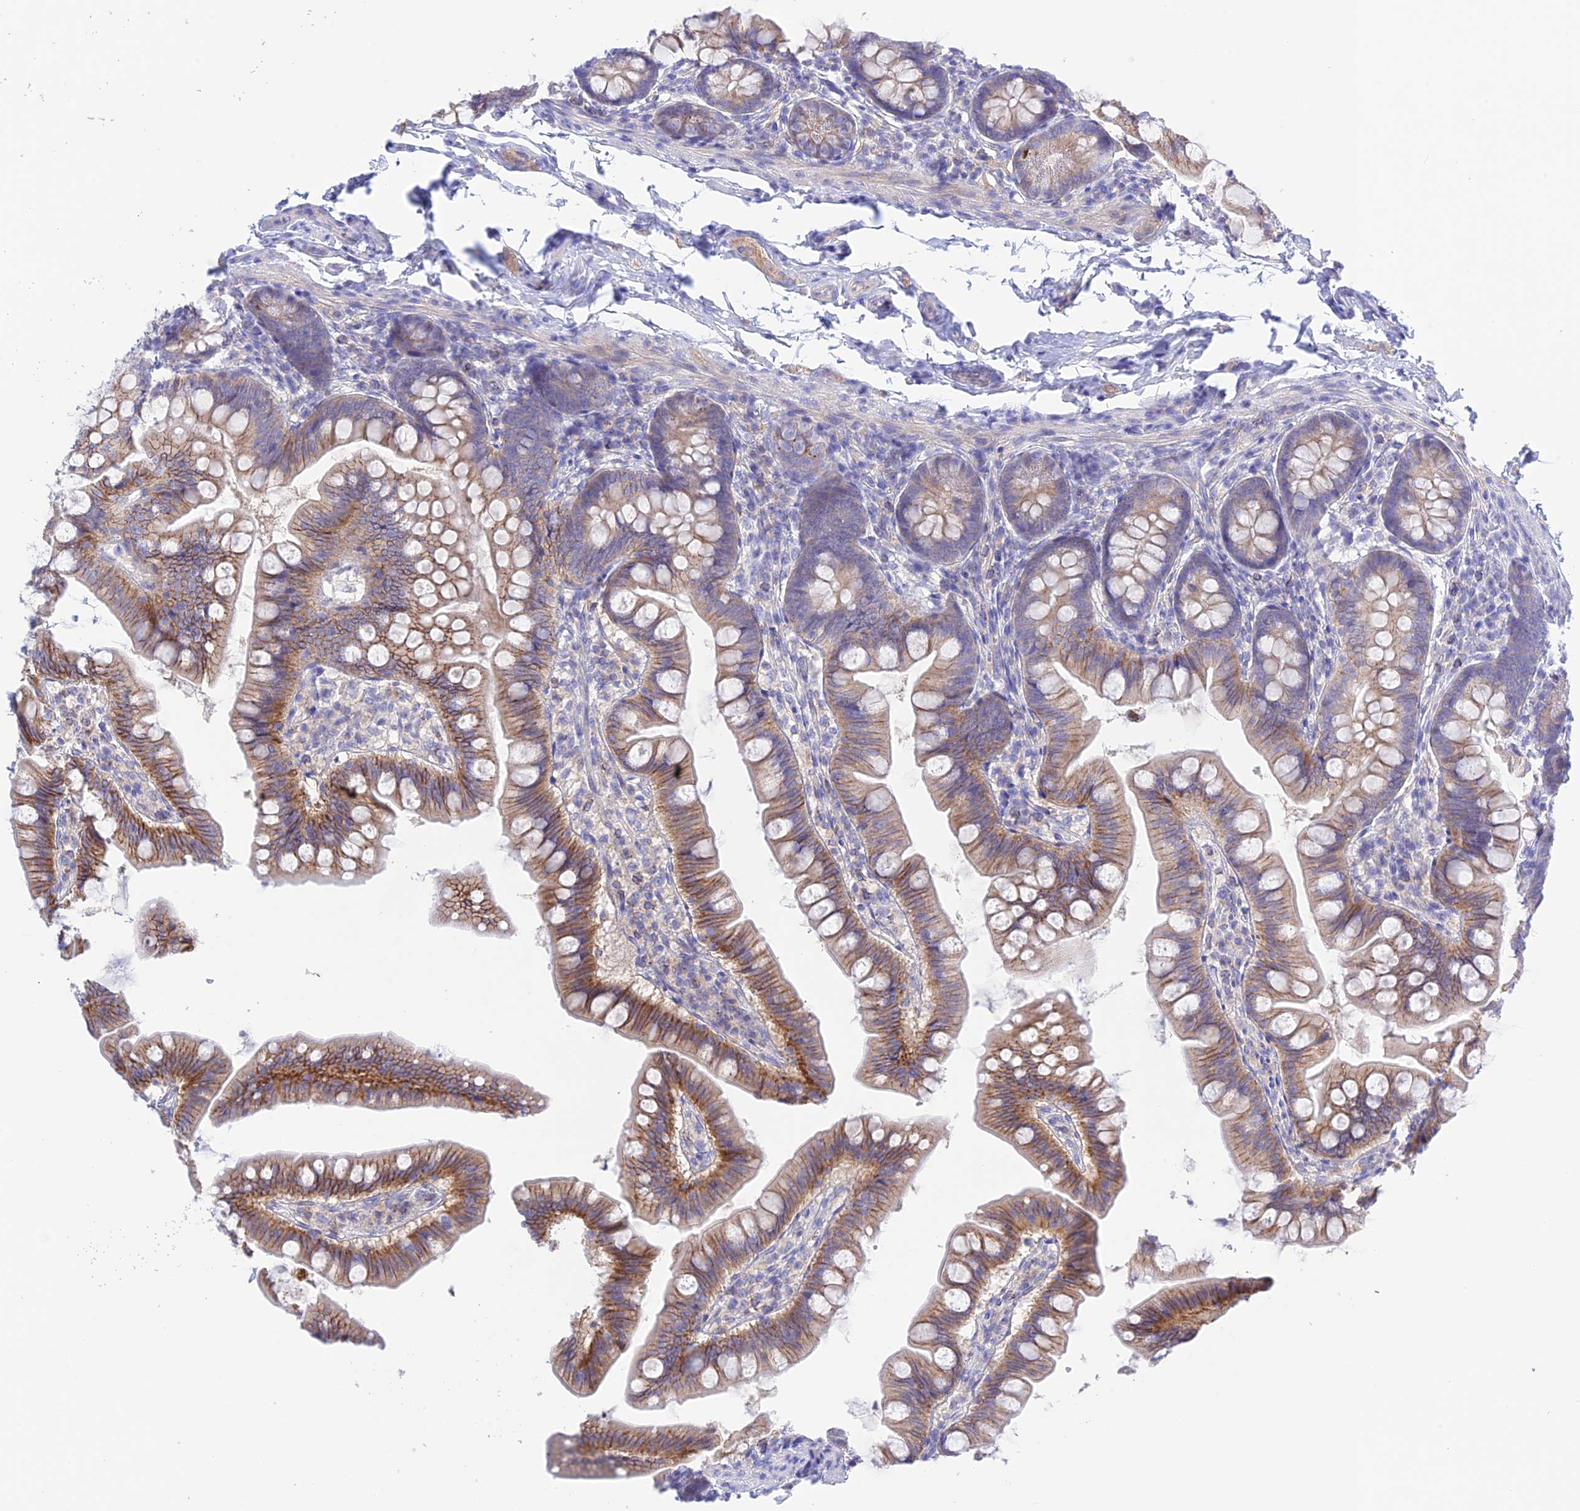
{"staining": {"intensity": "moderate", "quantity": ">75%", "location": "cytoplasmic/membranous"}, "tissue": "small intestine", "cell_type": "Glandular cells", "image_type": "normal", "snomed": [{"axis": "morphology", "description": "Normal tissue, NOS"}, {"axis": "topography", "description": "Small intestine"}], "caption": "A histopathology image of human small intestine stained for a protein exhibits moderate cytoplasmic/membranous brown staining in glandular cells. (DAB = brown stain, brightfield microscopy at high magnification).", "gene": "CHSY3", "patient": {"sex": "male", "age": 7}}